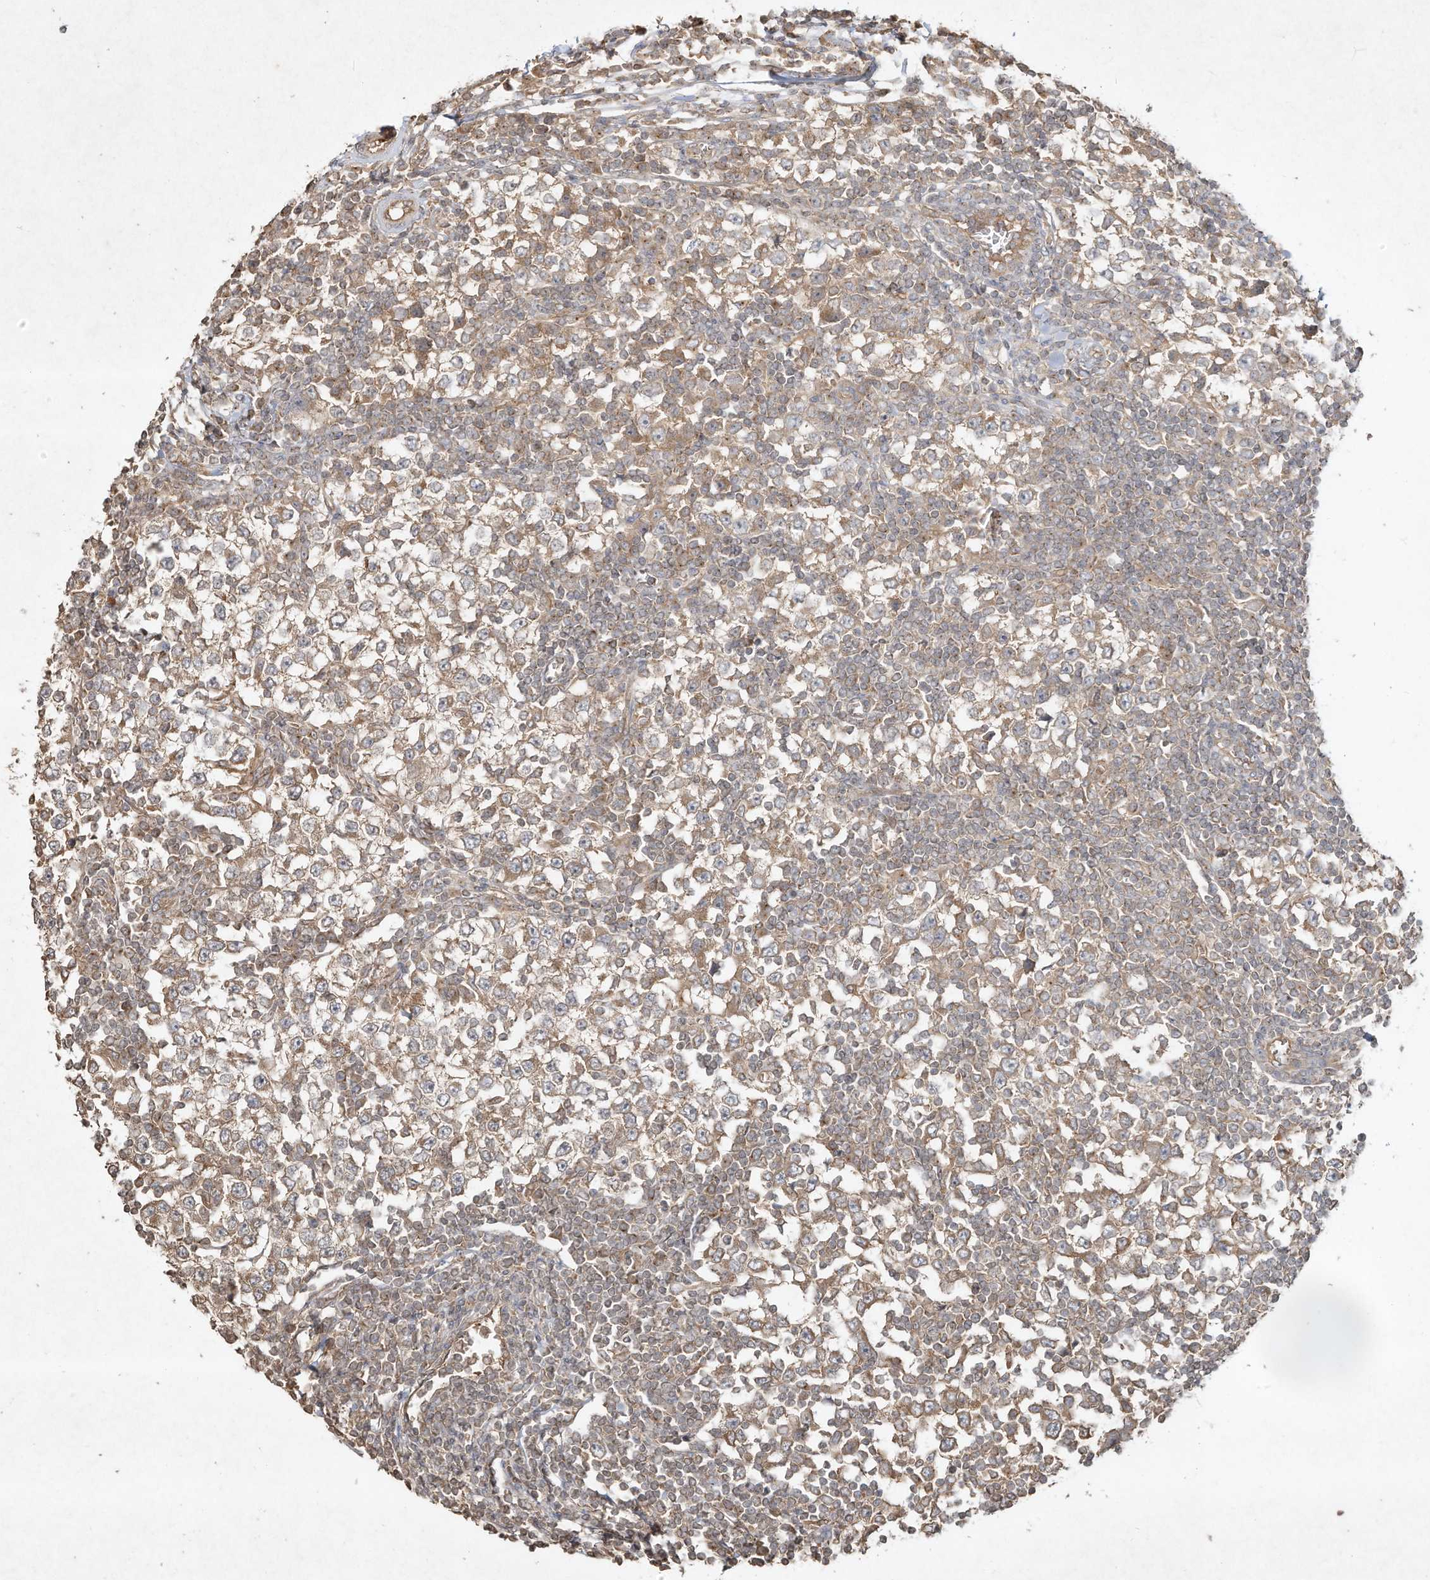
{"staining": {"intensity": "moderate", "quantity": ">75%", "location": "cytoplasmic/membranous"}, "tissue": "testis cancer", "cell_type": "Tumor cells", "image_type": "cancer", "snomed": [{"axis": "morphology", "description": "Seminoma, NOS"}, {"axis": "topography", "description": "Testis"}], "caption": "Human seminoma (testis) stained with a protein marker reveals moderate staining in tumor cells.", "gene": "DYNC1I2", "patient": {"sex": "male", "age": 65}}